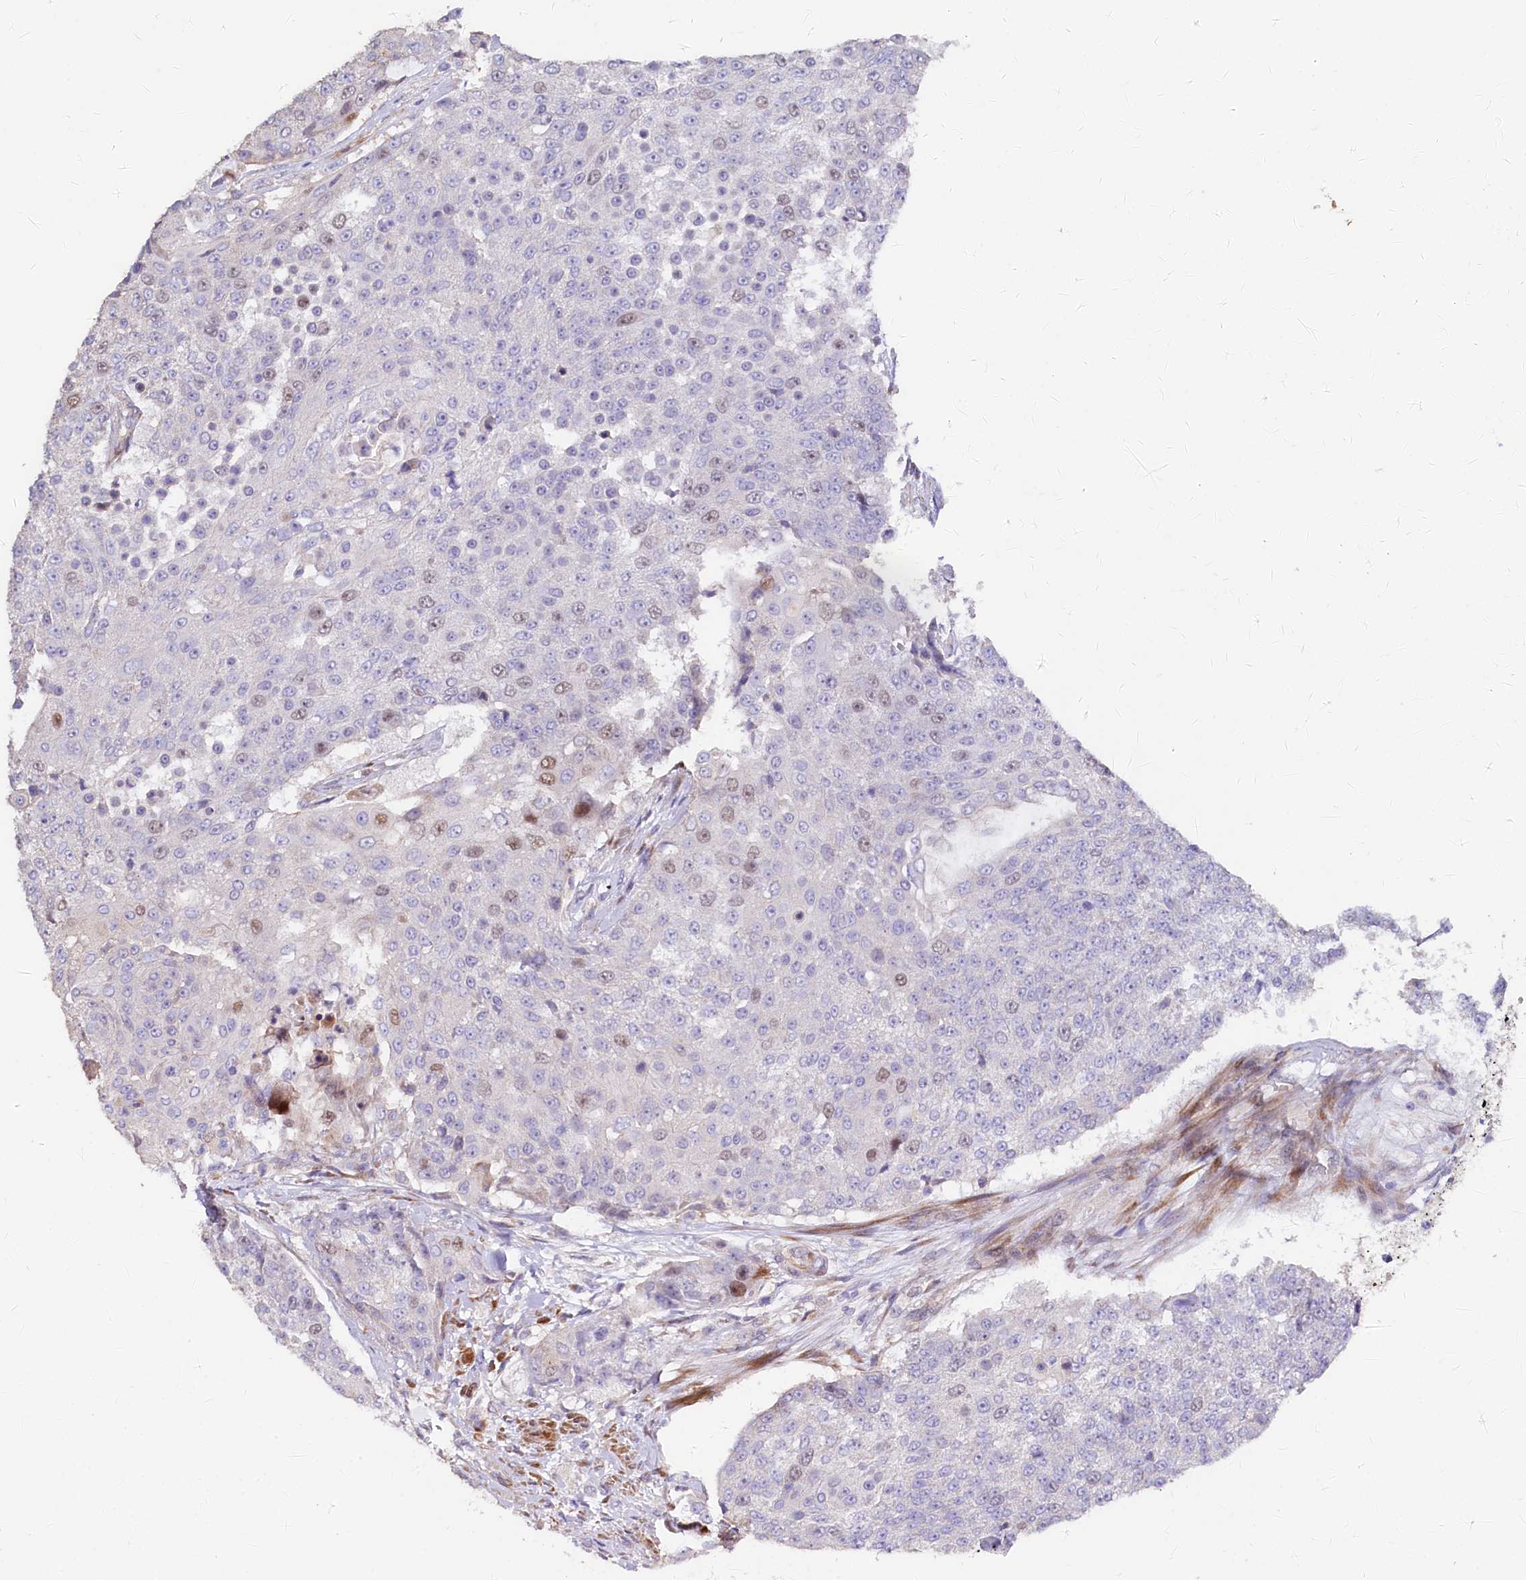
{"staining": {"intensity": "moderate", "quantity": "<25%", "location": "nuclear"}, "tissue": "urothelial cancer", "cell_type": "Tumor cells", "image_type": "cancer", "snomed": [{"axis": "morphology", "description": "Urothelial carcinoma, High grade"}, {"axis": "topography", "description": "Urinary bladder"}], "caption": "An IHC image of tumor tissue is shown. Protein staining in brown shows moderate nuclear positivity in urothelial cancer within tumor cells.", "gene": "WNT8A", "patient": {"sex": "female", "age": 63}}